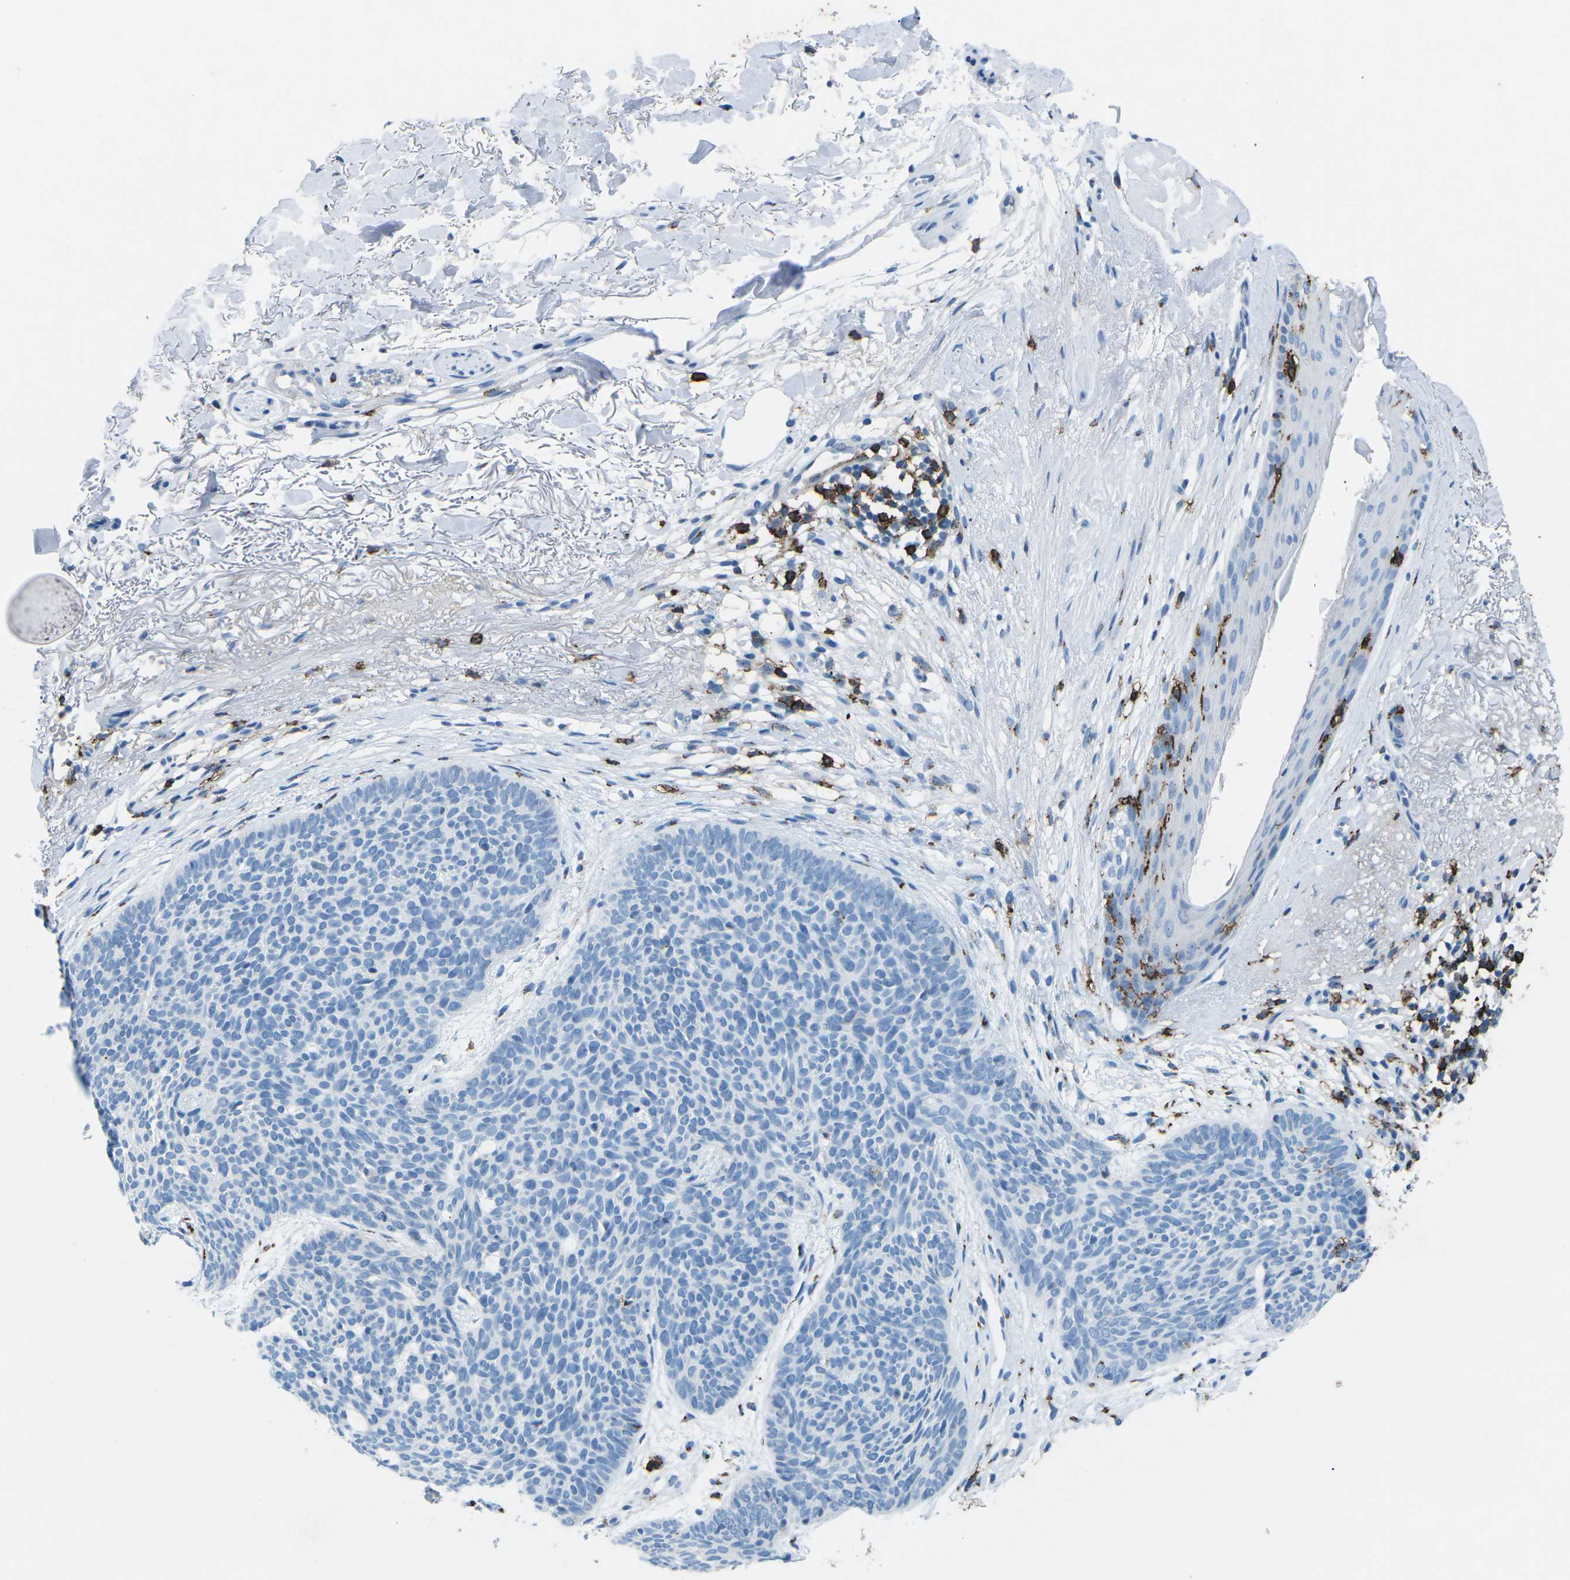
{"staining": {"intensity": "negative", "quantity": "none", "location": "none"}, "tissue": "skin cancer", "cell_type": "Tumor cells", "image_type": "cancer", "snomed": [{"axis": "morphology", "description": "Normal tissue, NOS"}, {"axis": "morphology", "description": "Basal cell carcinoma"}, {"axis": "topography", "description": "Skin"}], "caption": "A micrograph of skin basal cell carcinoma stained for a protein demonstrates no brown staining in tumor cells.", "gene": "CTAGE1", "patient": {"sex": "female", "age": 70}}